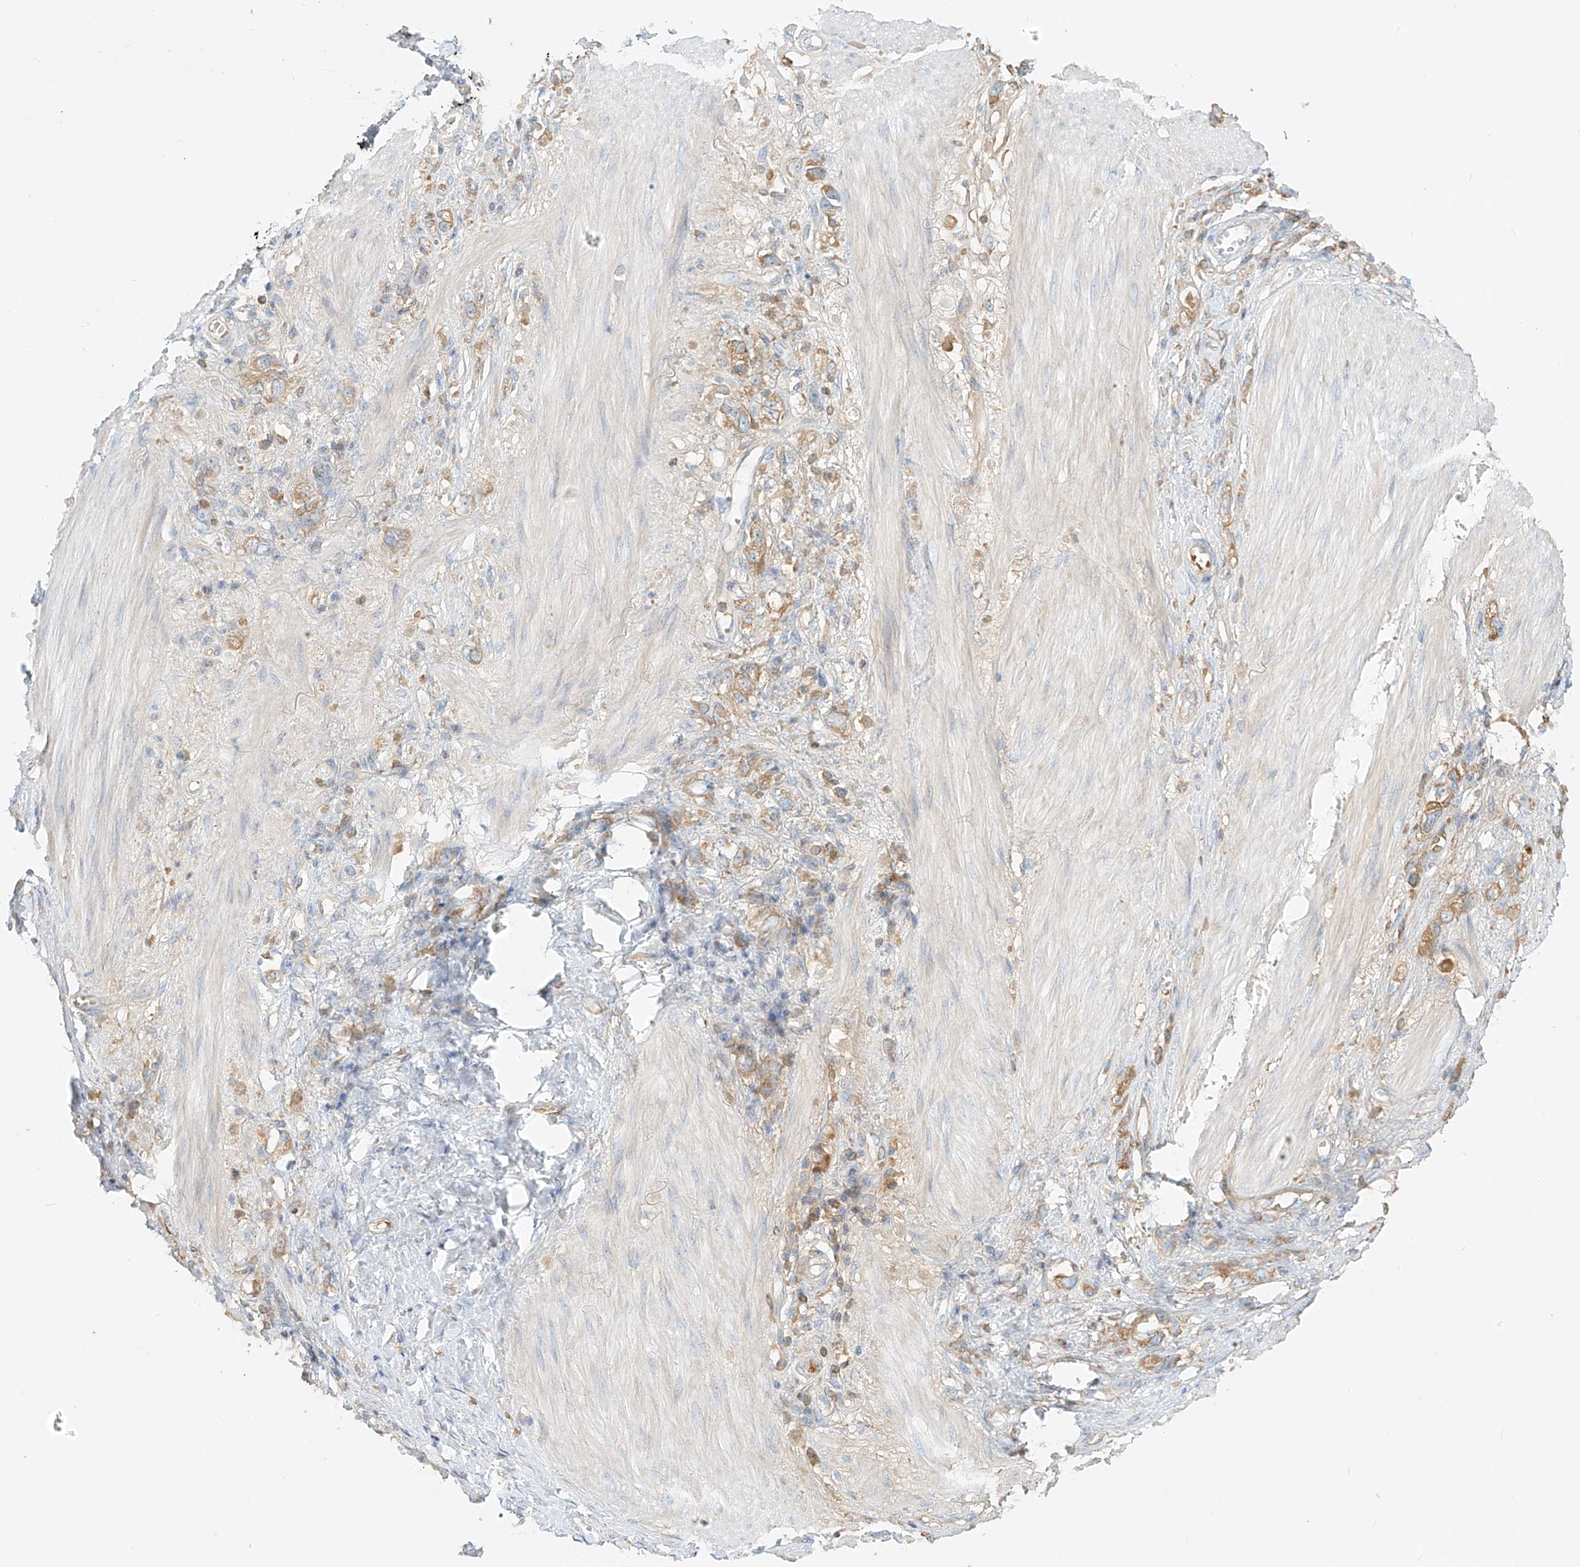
{"staining": {"intensity": "moderate", "quantity": "25%-75%", "location": "cytoplasmic/membranous"}, "tissue": "stomach cancer", "cell_type": "Tumor cells", "image_type": "cancer", "snomed": [{"axis": "morphology", "description": "Adenocarcinoma, NOS"}, {"axis": "topography", "description": "Stomach"}], "caption": "A high-resolution photomicrograph shows immunohistochemistry (IHC) staining of stomach cancer, which exhibits moderate cytoplasmic/membranous expression in about 25%-75% of tumor cells.", "gene": "OCSTAMP", "patient": {"sex": "female", "age": 76}}